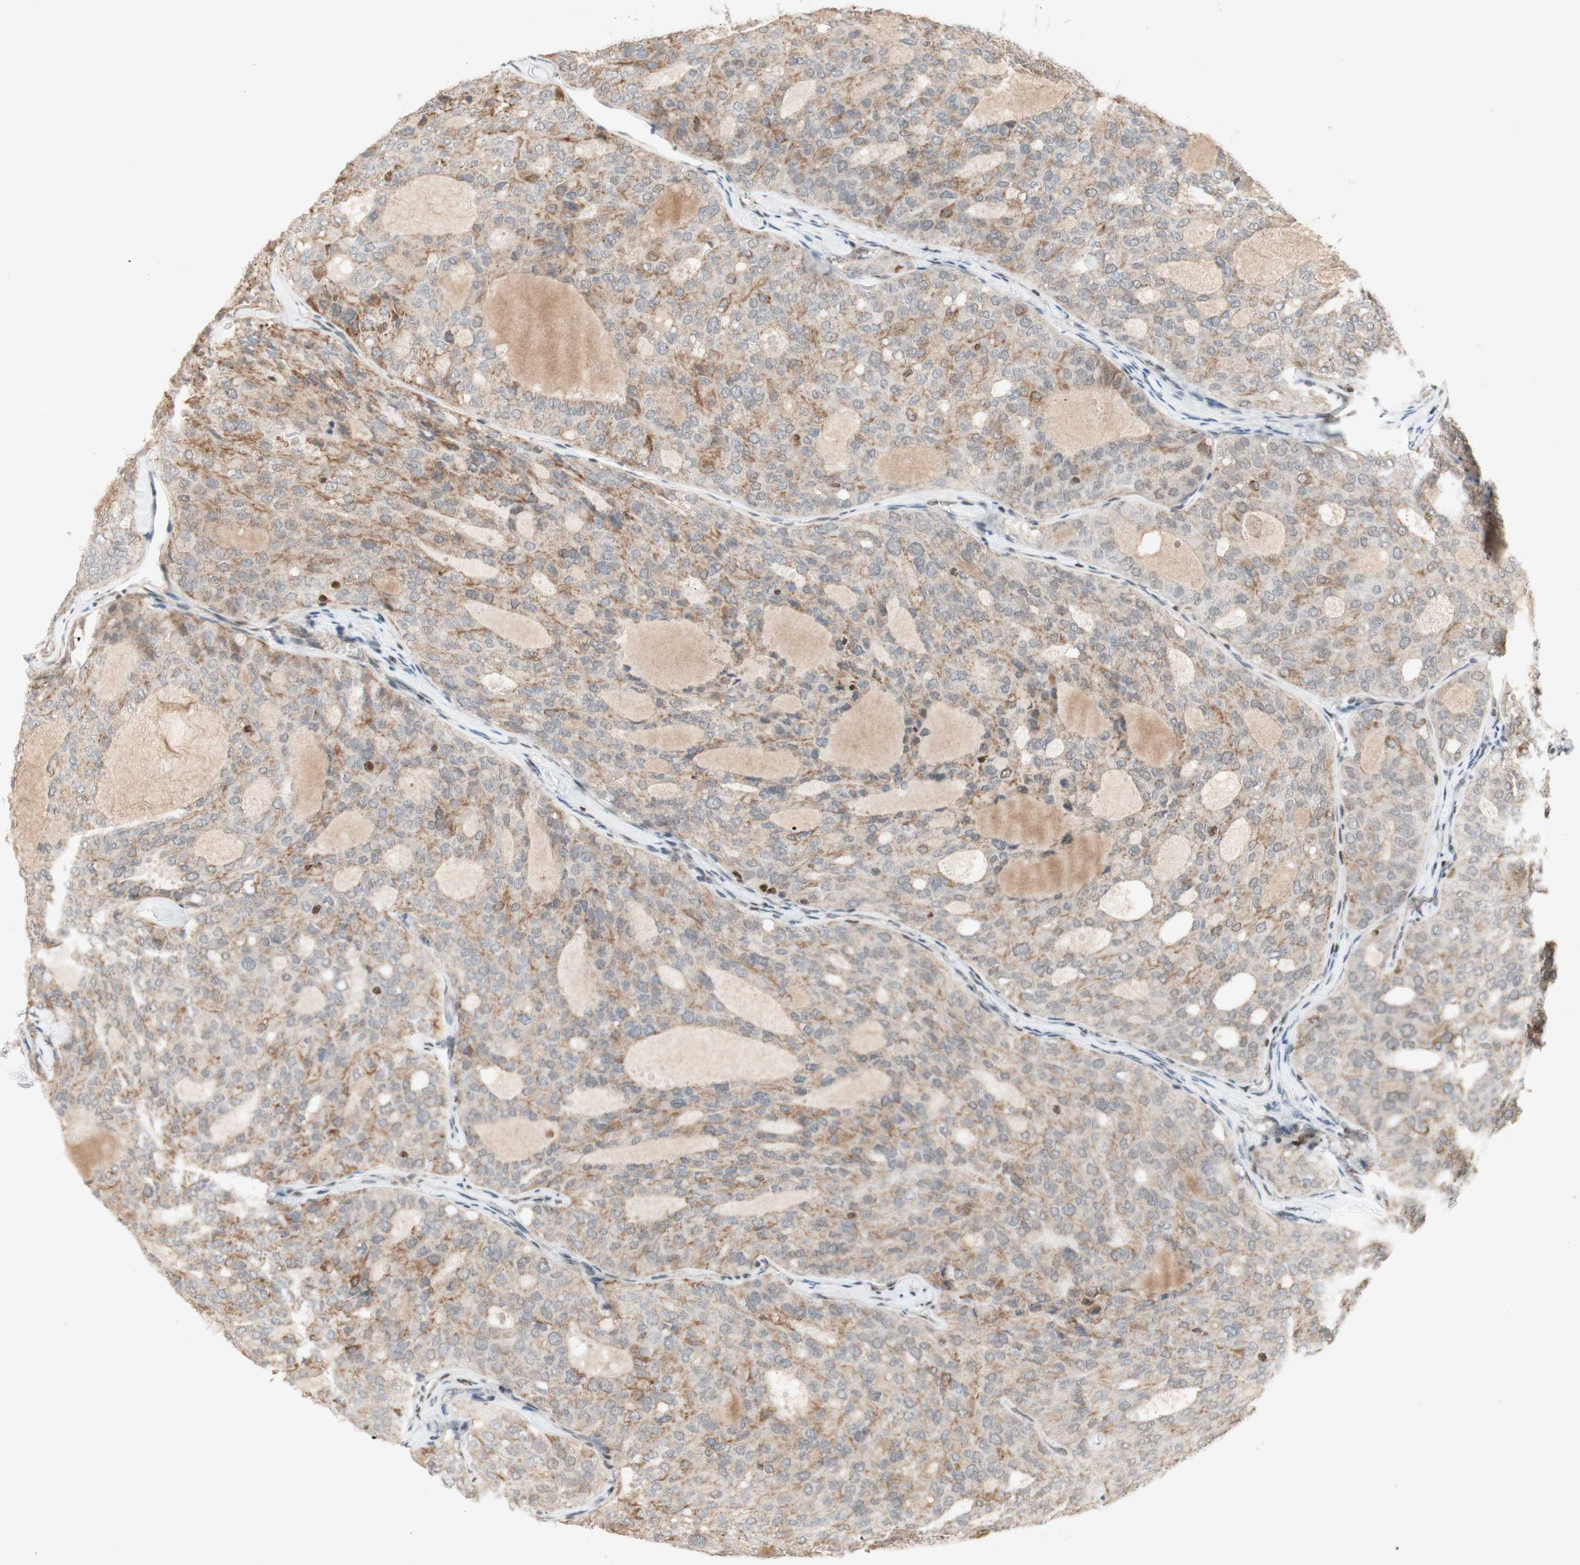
{"staining": {"intensity": "weak", "quantity": ">75%", "location": "cytoplasmic/membranous"}, "tissue": "thyroid cancer", "cell_type": "Tumor cells", "image_type": "cancer", "snomed": [{"axis": "morphology", "description": "Follicular adenoma carcinoma, NOS"}, {"axis": "topography", "description": "Thyroid gland"}], "caption": "Protein staining exhibits weak cytoplasmic/membranous positivity in about >75% of tumor cells in thyroid cancer.", "gene": "DNMT3A", "patient": {"sex": "male", "age": 75}}